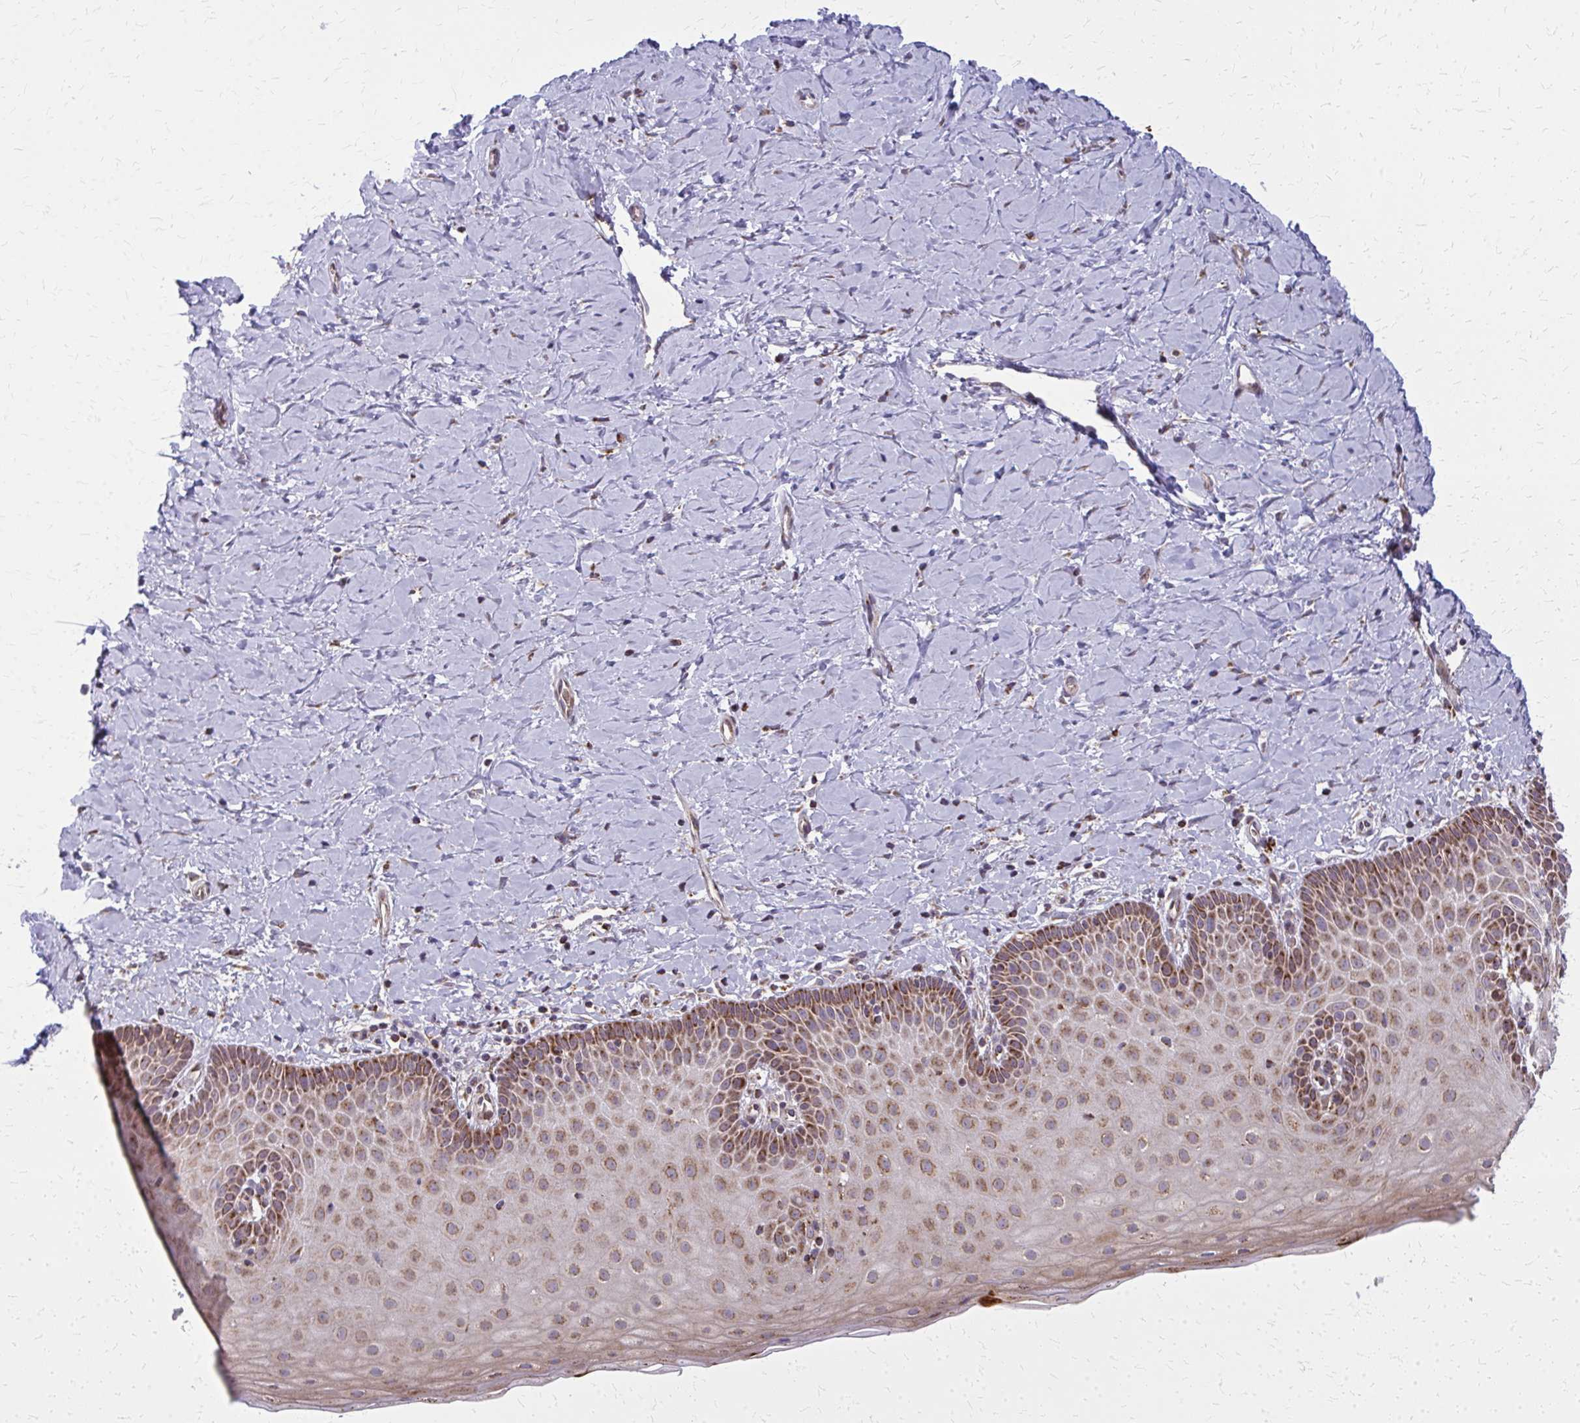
{"staining": {"intensity": "moderate", "quantity": ">75%", "location": "cytoplasmic/membranous"}, "tissue": "cervix", "cell_type": "Squamous epithelial cells", "image_type": "normal", "snomed": [{"axis": "morphology", "description": "Normal tissue, NOS"}, {"axis": "topography", "description": "Cervix"}], "caption": "A high-resolution micrograph shows immunohistochemistry staining of benign cervix, which exhibits moderate cytoplasmic/membranous staining in about >75% of squamous epithelial cells.", "gene": "MCCC1", "patient": {"sex": "female", "age": 37}}